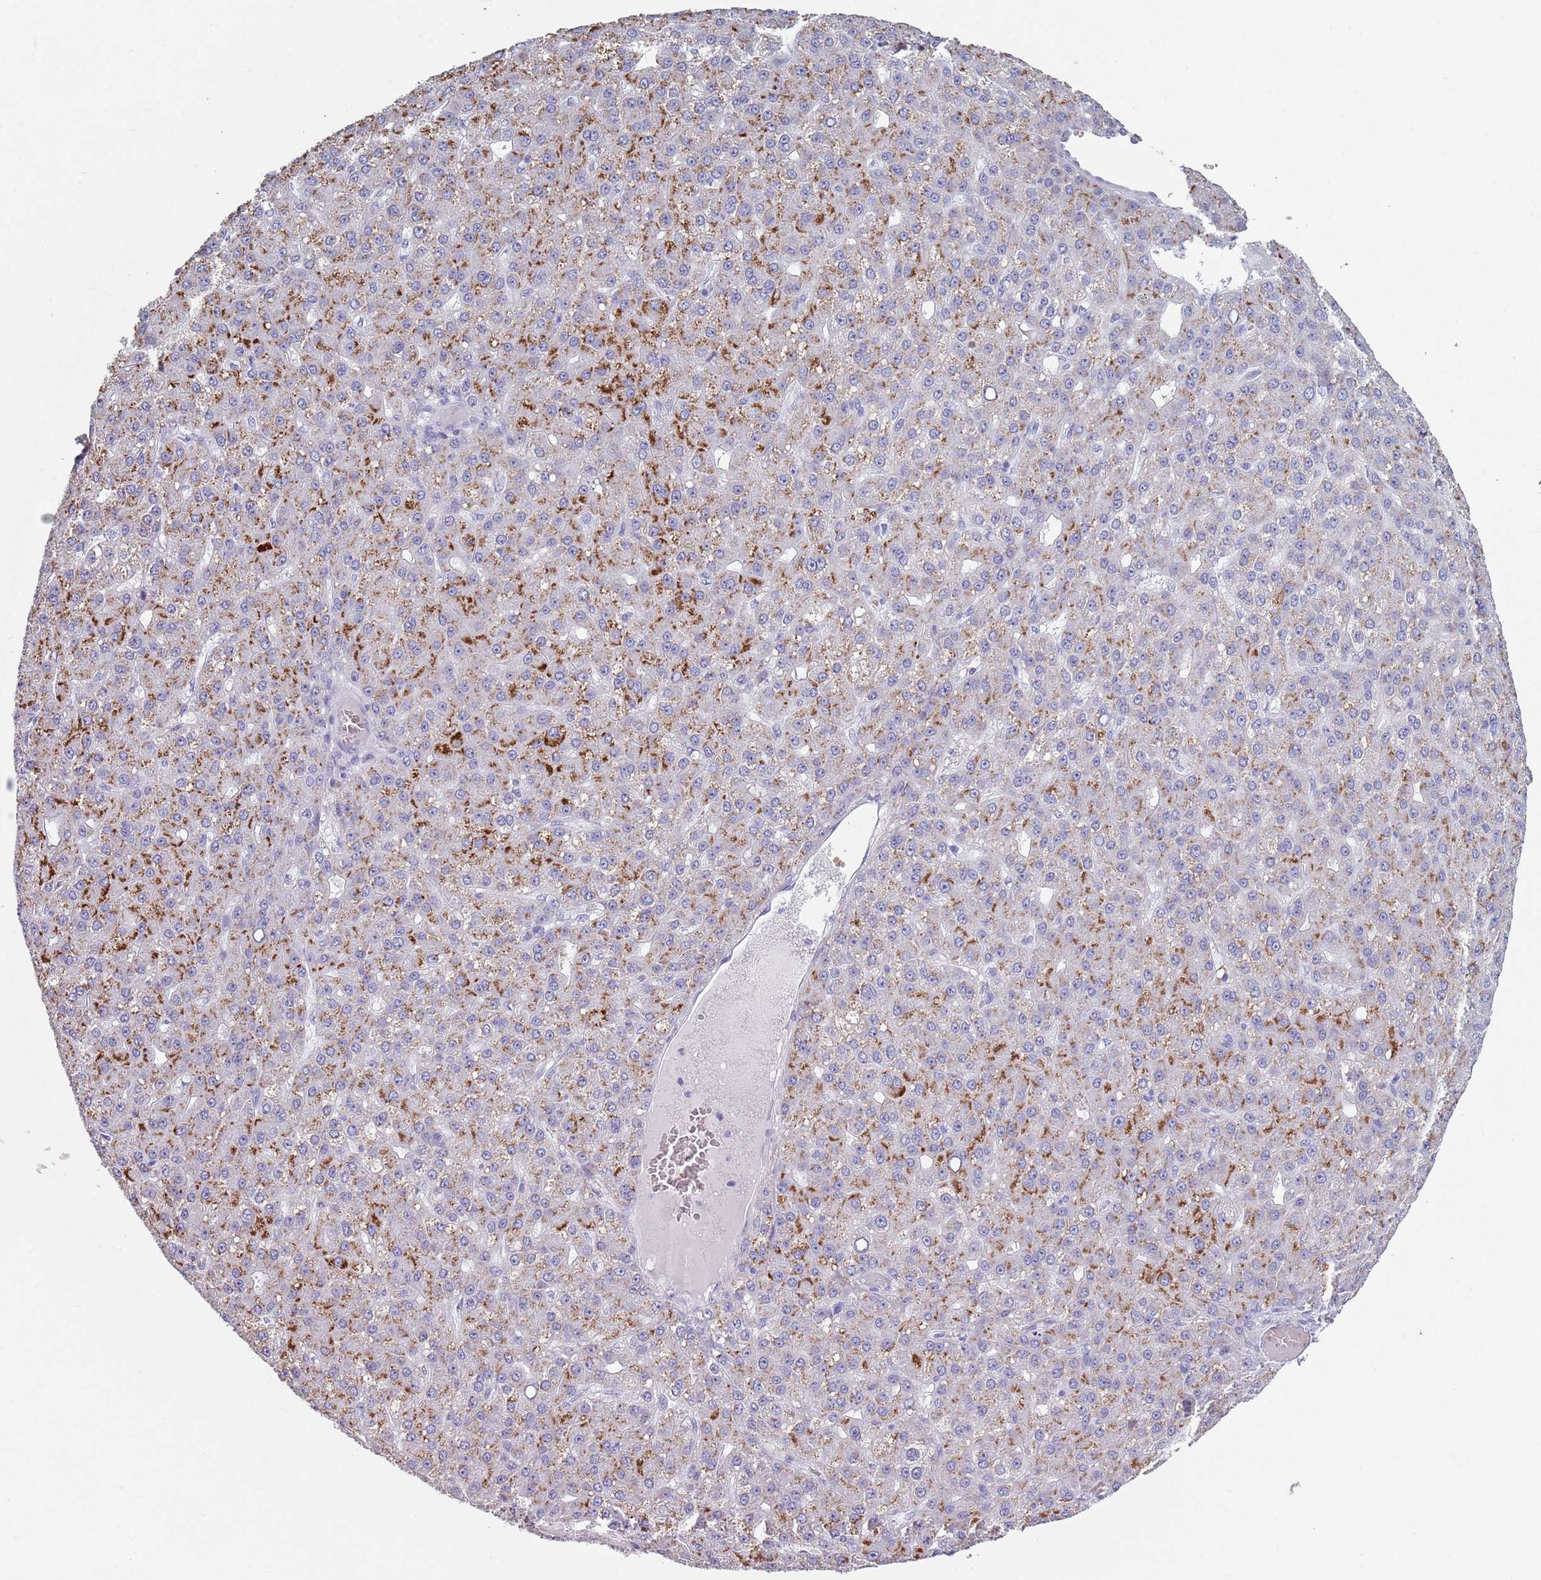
{"staining": {"intensity": "strong", "quantity": "25%-75%", "location": "cytoplasmic/membranous"}, "tissue": "liver cancer", "cell_type": "Tumor cells", "image_type": "cancer", "snomed": [{"axis": "morphology", "description": "Carcinoma, Hepatocellular, NOS"}, {"axis": "topography", "description": "Liver"}], "caption": "Protein staining exhibits strong cytoplasmic/membranous staining in about 25%-75% of tumor cells in hepatocellular carcinoma (liver).", "gene": "SPESP1", "patient": {"sex": "male", "age": 67}}